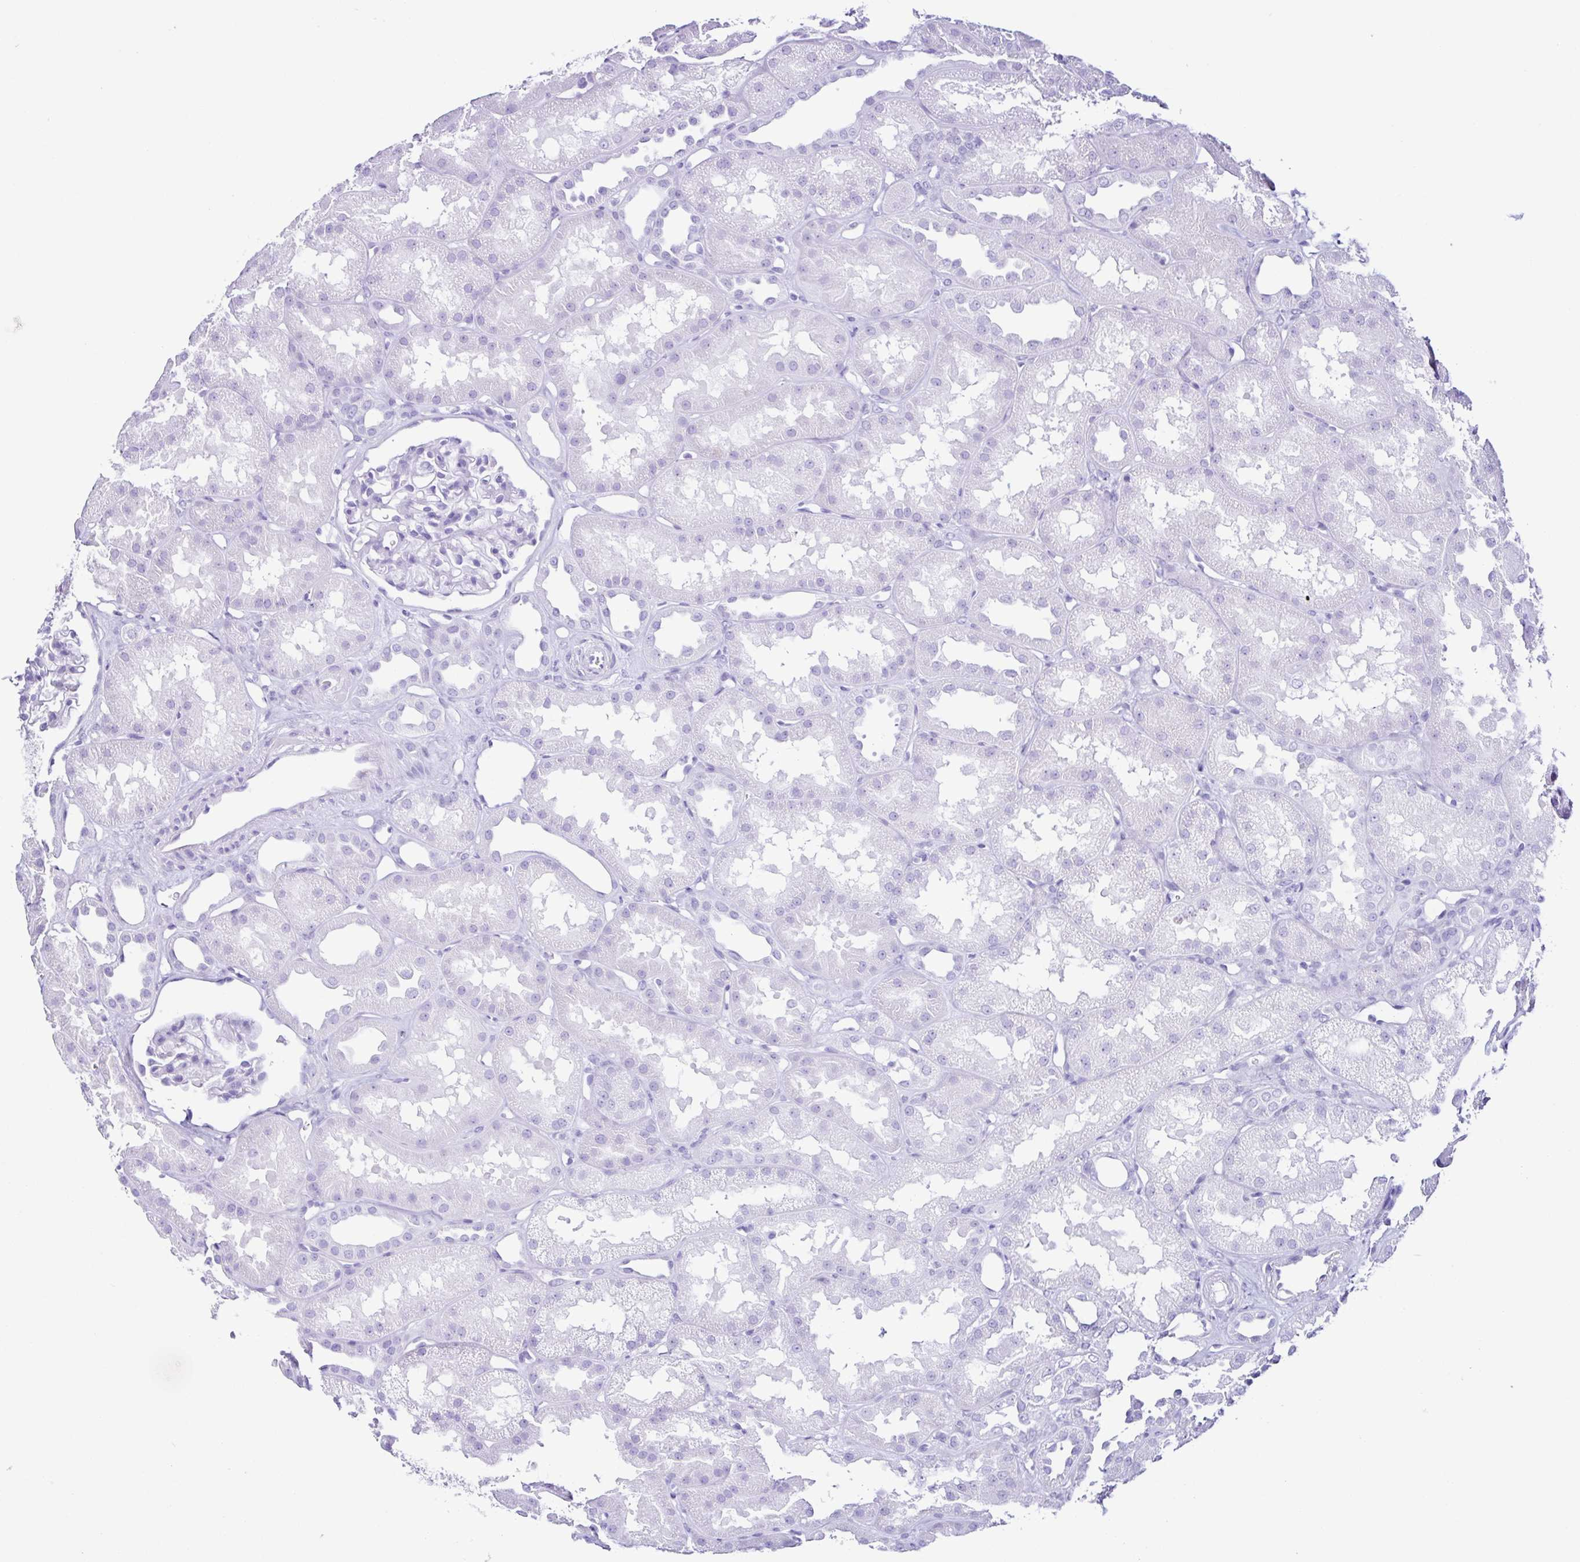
{"staining": {"intensity": "negative", "quantity": "none", "location": "none"}, "tissue": "kidney", "cell_type": "Cells in glomeruli", "image_type": "normal", "snomed": [{"axis": "morphology", "description": "Normal tissue, NOS"}, {"axis": "topography", "description": "Kidney"}], "caption": "An immunohistochemistry (IHC) histopathology image of unremarkable kidney is shown. There is no staining in cells in glomeruli of kidney. (Stains: DAB (3,3'-diaminobenzidine) IHC with hematoxylin counter stain, Microscopy: brightfield microscopy at high magnification).", "gene": "PIGF", "patient": {"sex": "male", "age": 61}}